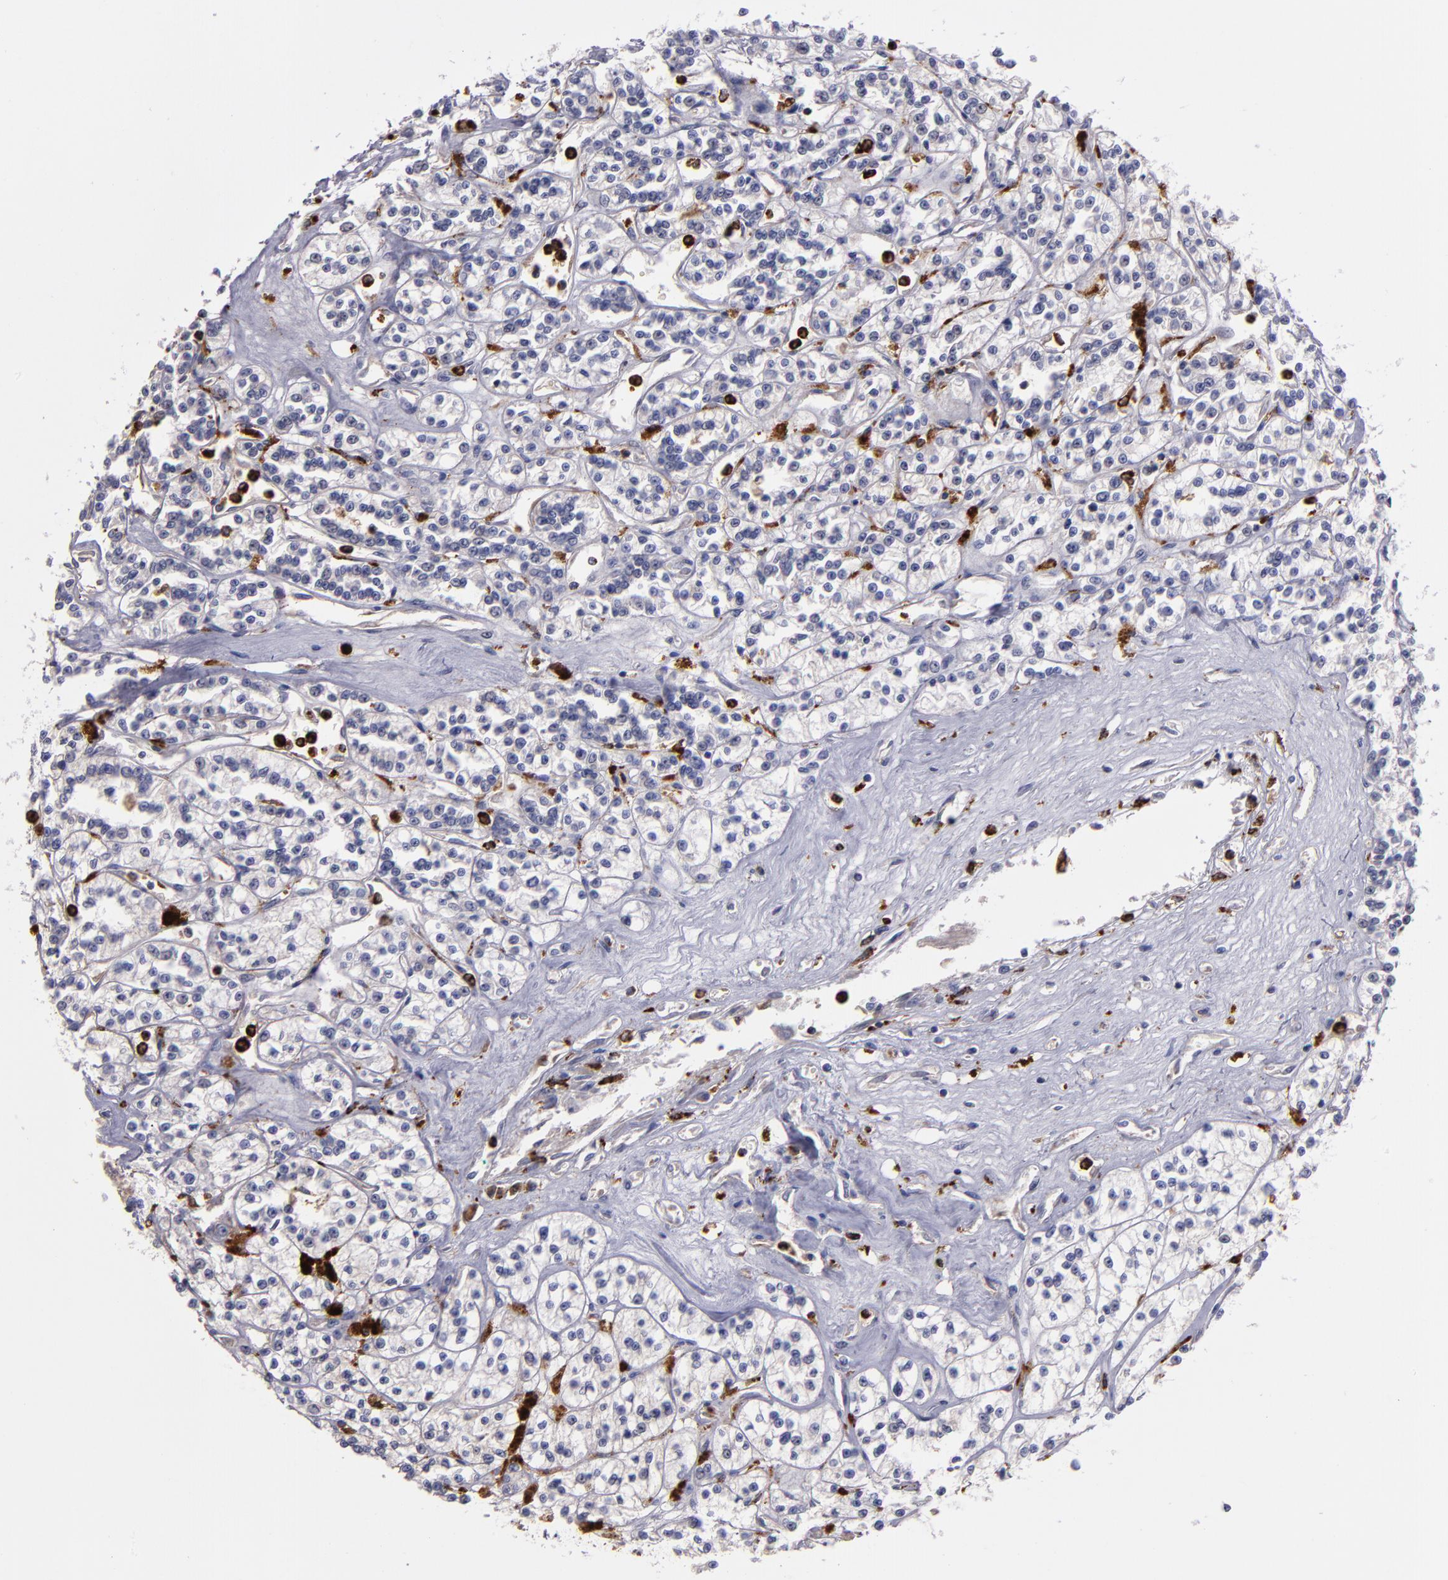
{"staining": {"intensity": "negative", "quantity": "none", "location": "none"}, "tissue": "renal cancer", "cell_type": "Tumor cells", "image_type": "cancer", "snomed": [{"axis": "morphology", "description": "Adenocarcinoma, NOS"}, {"axis": "topography", "description": "Kidney"}], "caption": "There is no significant expression in tumor cells of adenocarcinoma (renal). Brightfield microscopy of immunohistochemistry (IHC) stained with DAB (3,3'-diaminobenzidine) (brown) and hematoxylin (blue), captured at high magnification.", "gene": "CTSS", "patient": {"sex": "female", "age": 76}}